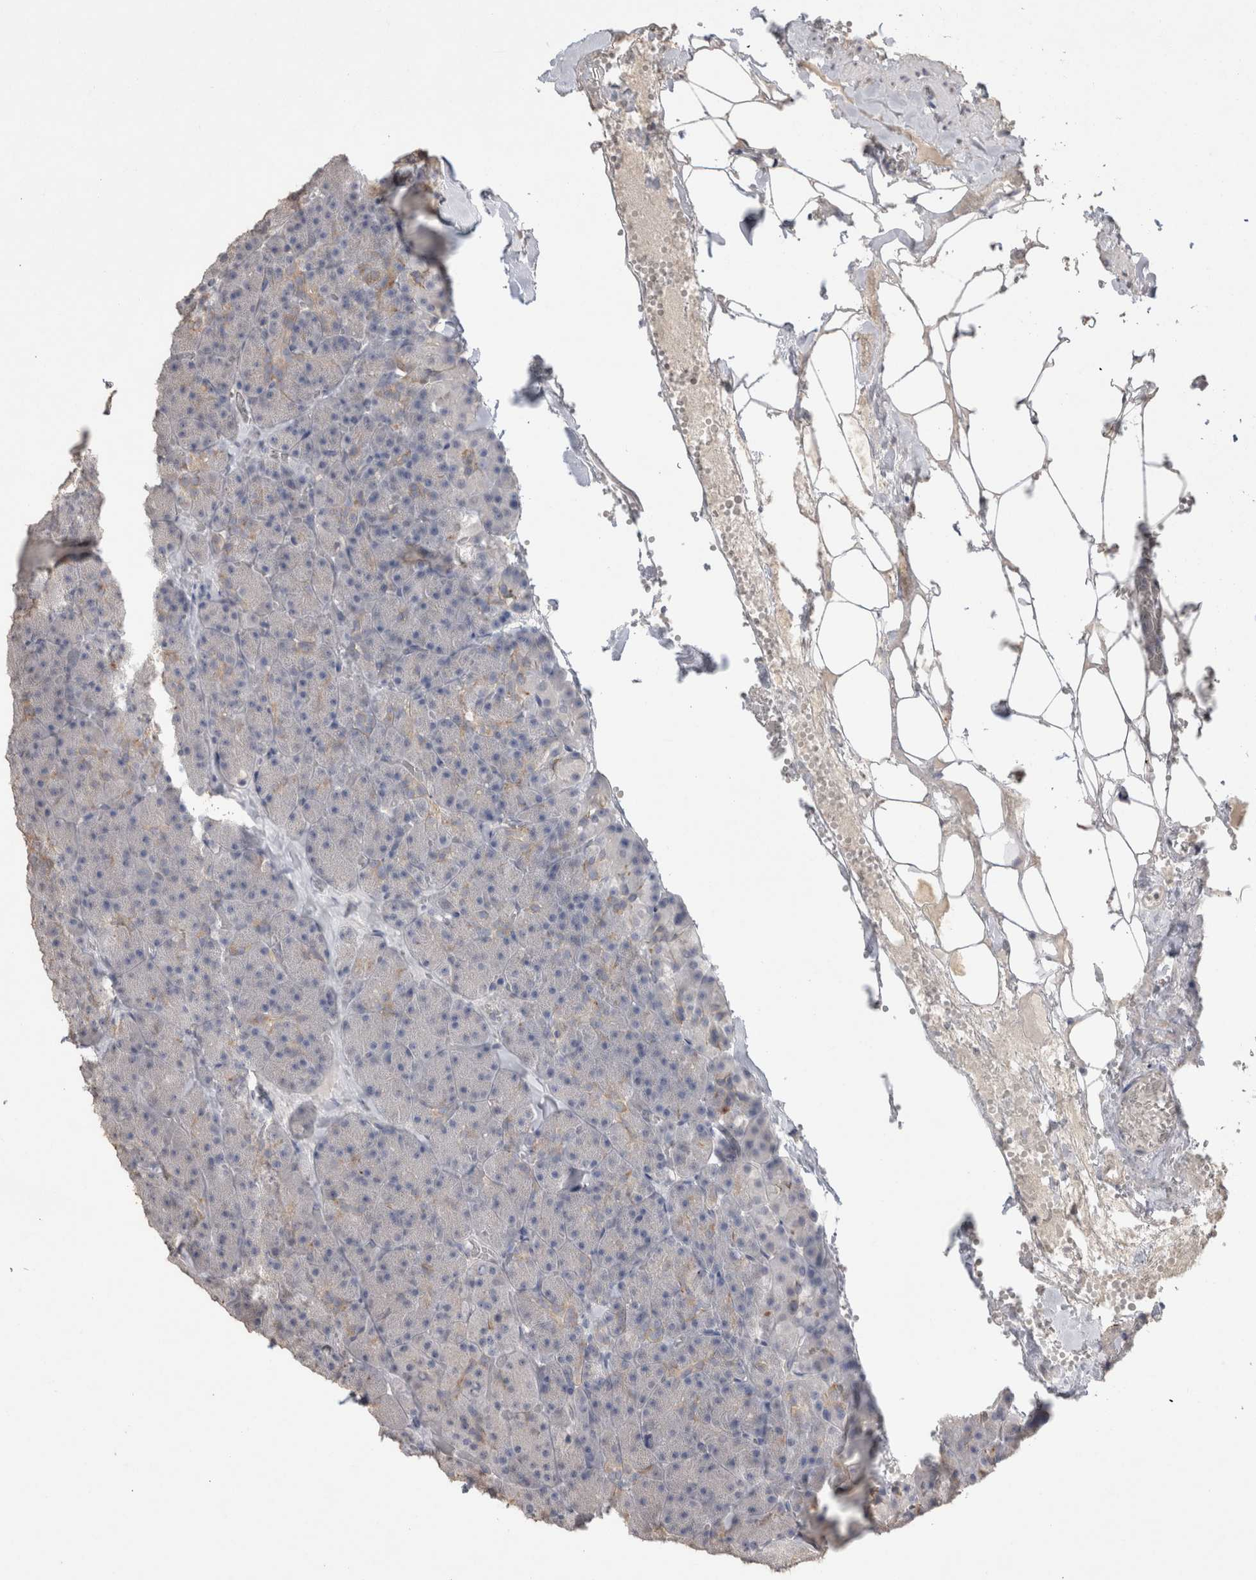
{"staining": {"intensity": "weak", "quantity": "<25%", "location": "cytoplasmic/membranous"}, "tissue": "pancreas", "cell_type": "Exocrine glandular cells", "image_type": "normal", "snomed": [{"axis": "morphology", "description": "Normal tissue, NOS"}, {"axis": "morphology", "description": "Carcinoid, malignant, NOS"}, {"axis": "topography", "description": "Pancreas"}], "caption": "Micrograph shows no protein positivity in exocrine glandular cells of benign pancreas. (DAB IHC visualized using brightfield microscopy, high magnification).", "gene": "NAALADL2", "patient": {"sex": "female", "age": 35}}